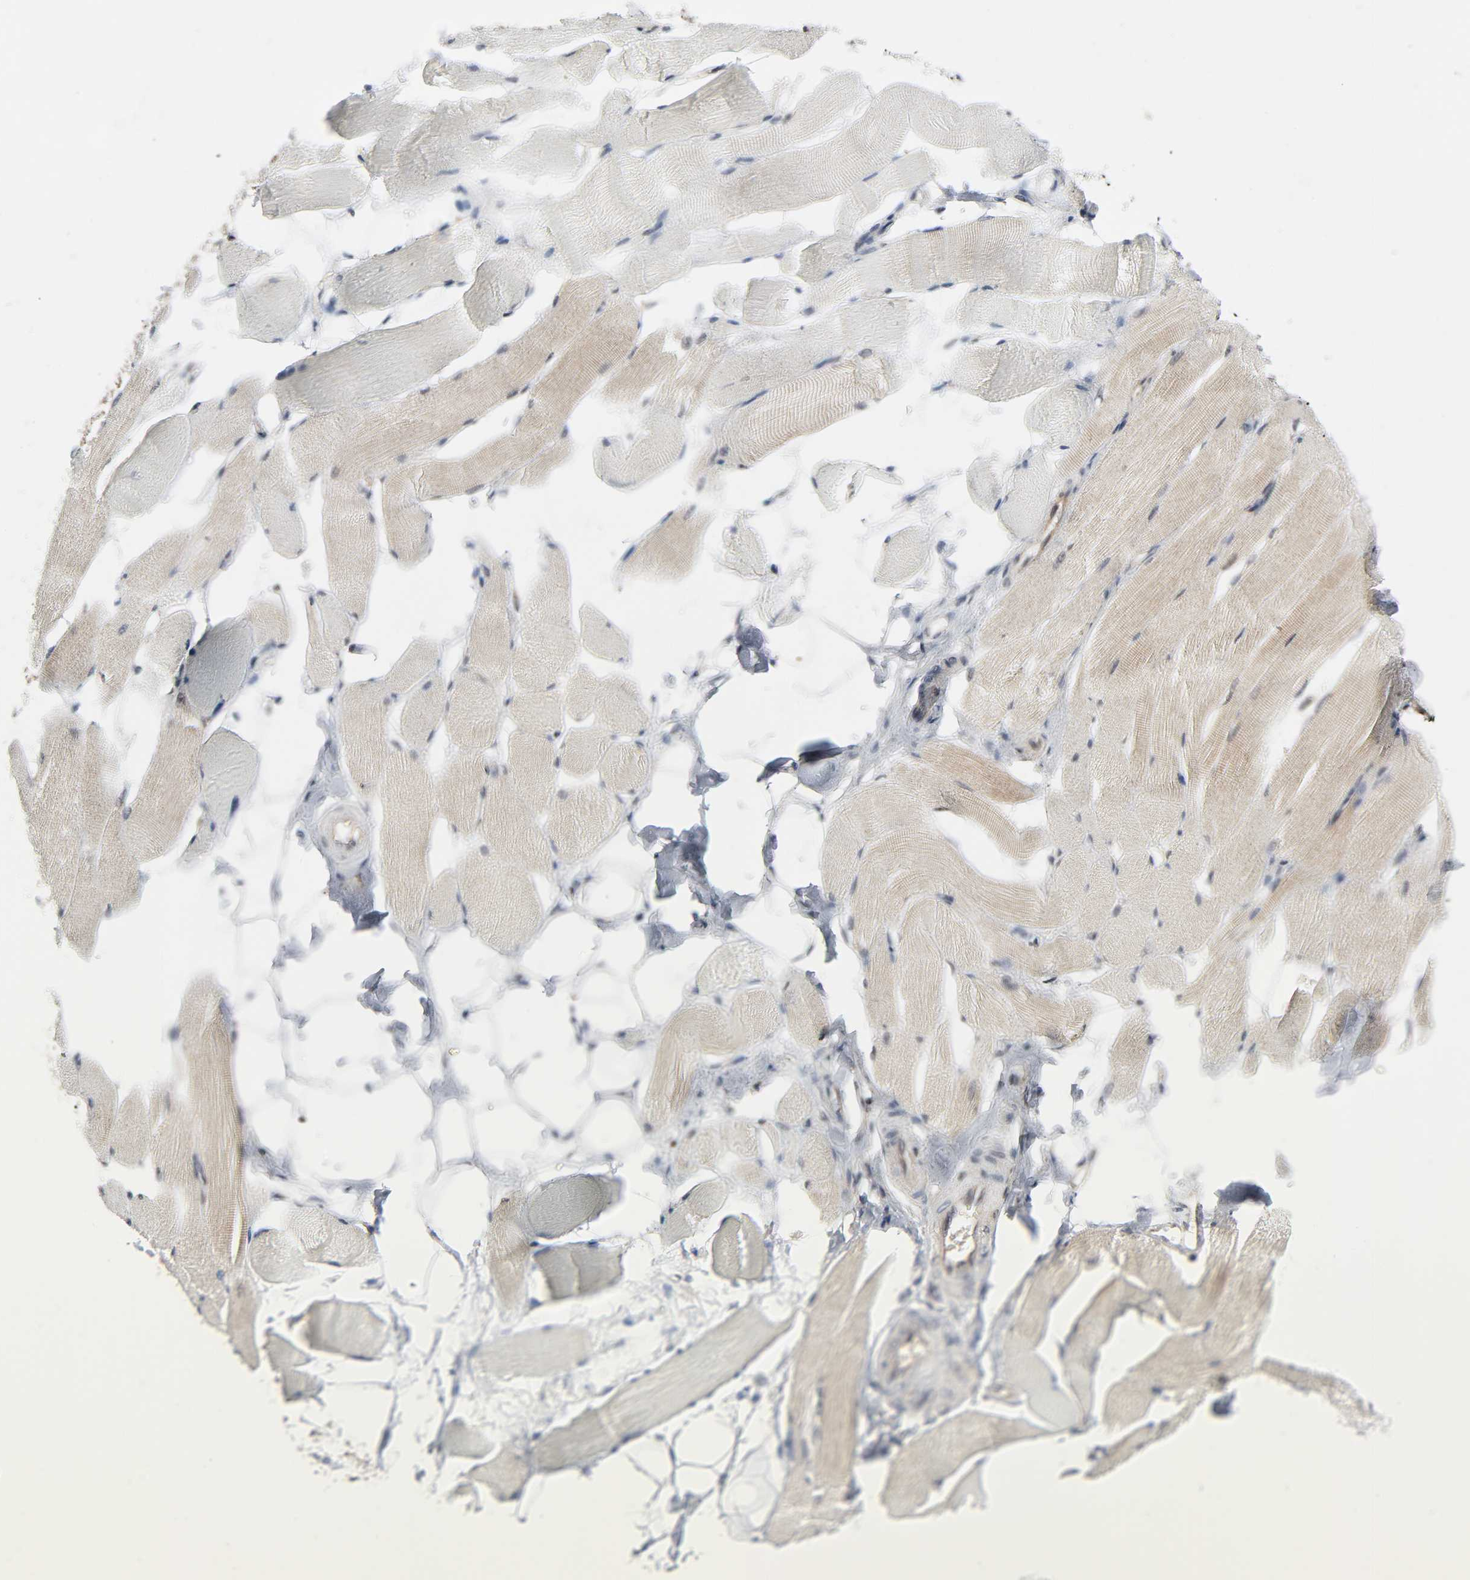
{"staining": {"intensity": "weak", "quantity": ">75%", "location": "cytoplasmic/membranous"}, "tissue": "skeletal muscle", "cell_type": "Myocytes", "image_type": "normal", "snomed": [{"axis": "morphology", "description": "Normal tissue, NOS"}, {"axis": "topography", "description": "Skeletal muscle"}, {"axis": "topography", "description": "Peripheral nerve tissue"}], "caption": "Benign skeletal muscle displays weak cytoplasmic/membranous positivity in approximately >75% of myocytes, visualized by immunohistochemistry.", "gene": "GSK3A", "patient": {"sex": "female", "age": 84}}